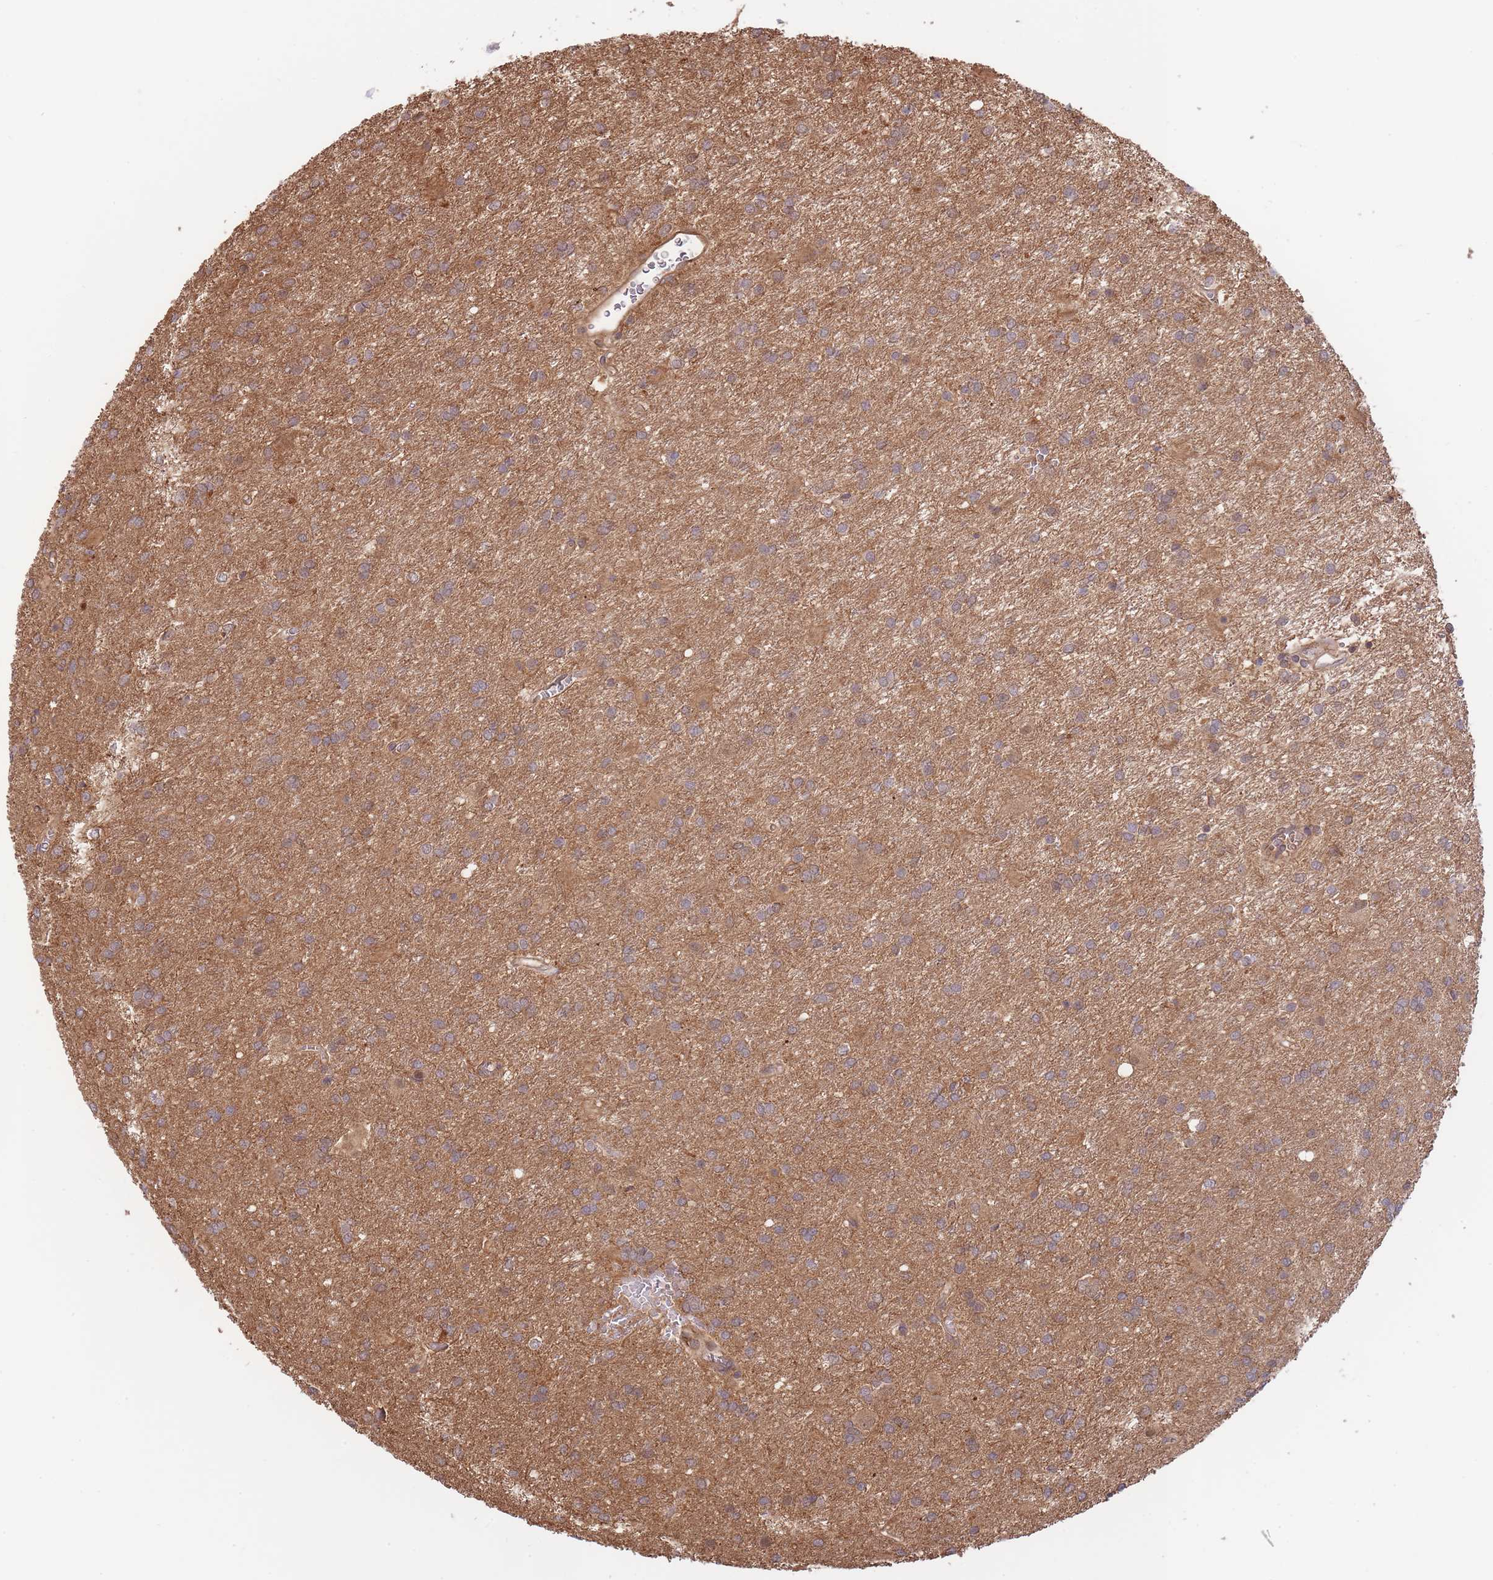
{"staining": {"intensity": "weak", "quantity": ">75%", "location": "cytoplasmic/membranous"}, "tissue": "glioma", "cell_type": "Tumor cells", "image_type": "cancer", "snomed": [{"axis": "morphology", "description": "Glioma, malignant, High grade"}, {"axis": "topography", "description": "Brain"}], "caption": "Glioma tissue displays weak cytoplasmic/membranous expression in approximately >75% of tumor cells, visualized by immunohistochemistry.", "gene": "ZNF304", "patient": {"sex": "female", "age": 50}}